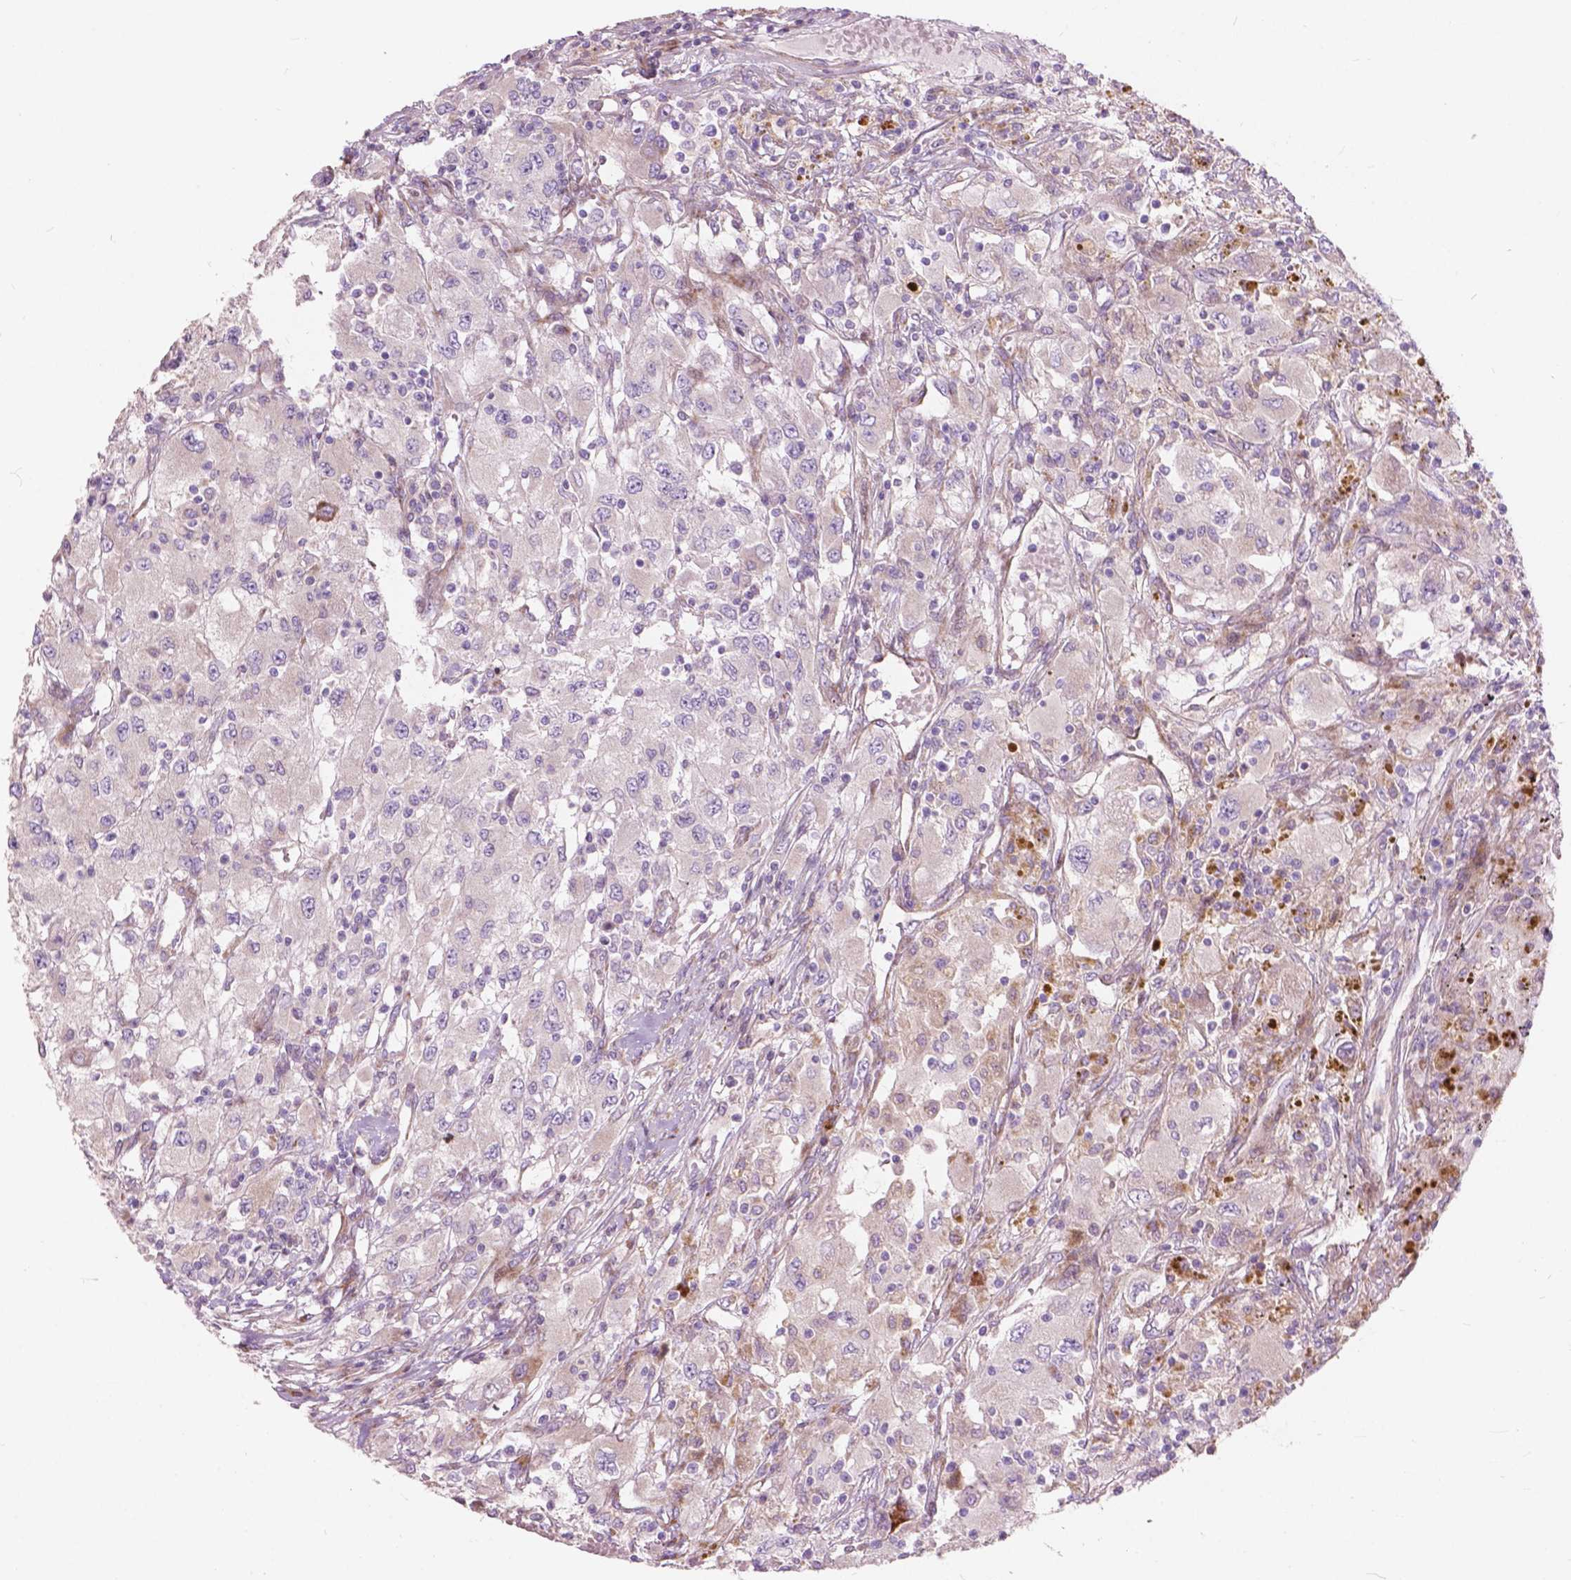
{"staining": {"intensity": "moderate", "quantity": "<25%", "location": "cytoplasmic/membranous"}, "tissue": "renal cancer", "cell_type": "Tumor cells", "image_type": "cancer", "snomed": [{"axis": "morphology", "description": "Adenocarcinoma, NOS"}, {"axis": "topography", "description": "Kidney"}], "caption": "DAB immunohistochemical staining of renal adenocarcinoma displays moderate cytoplasmic/membranous protein positivity in about <25% of tumor cells. The staining is performed using DAB brown chromogen to label protein expression. The nuclei are counter-stained blue using hematoxylin.", "gene": "MORN1", "patient": {"sex": "female", "age": 67}}